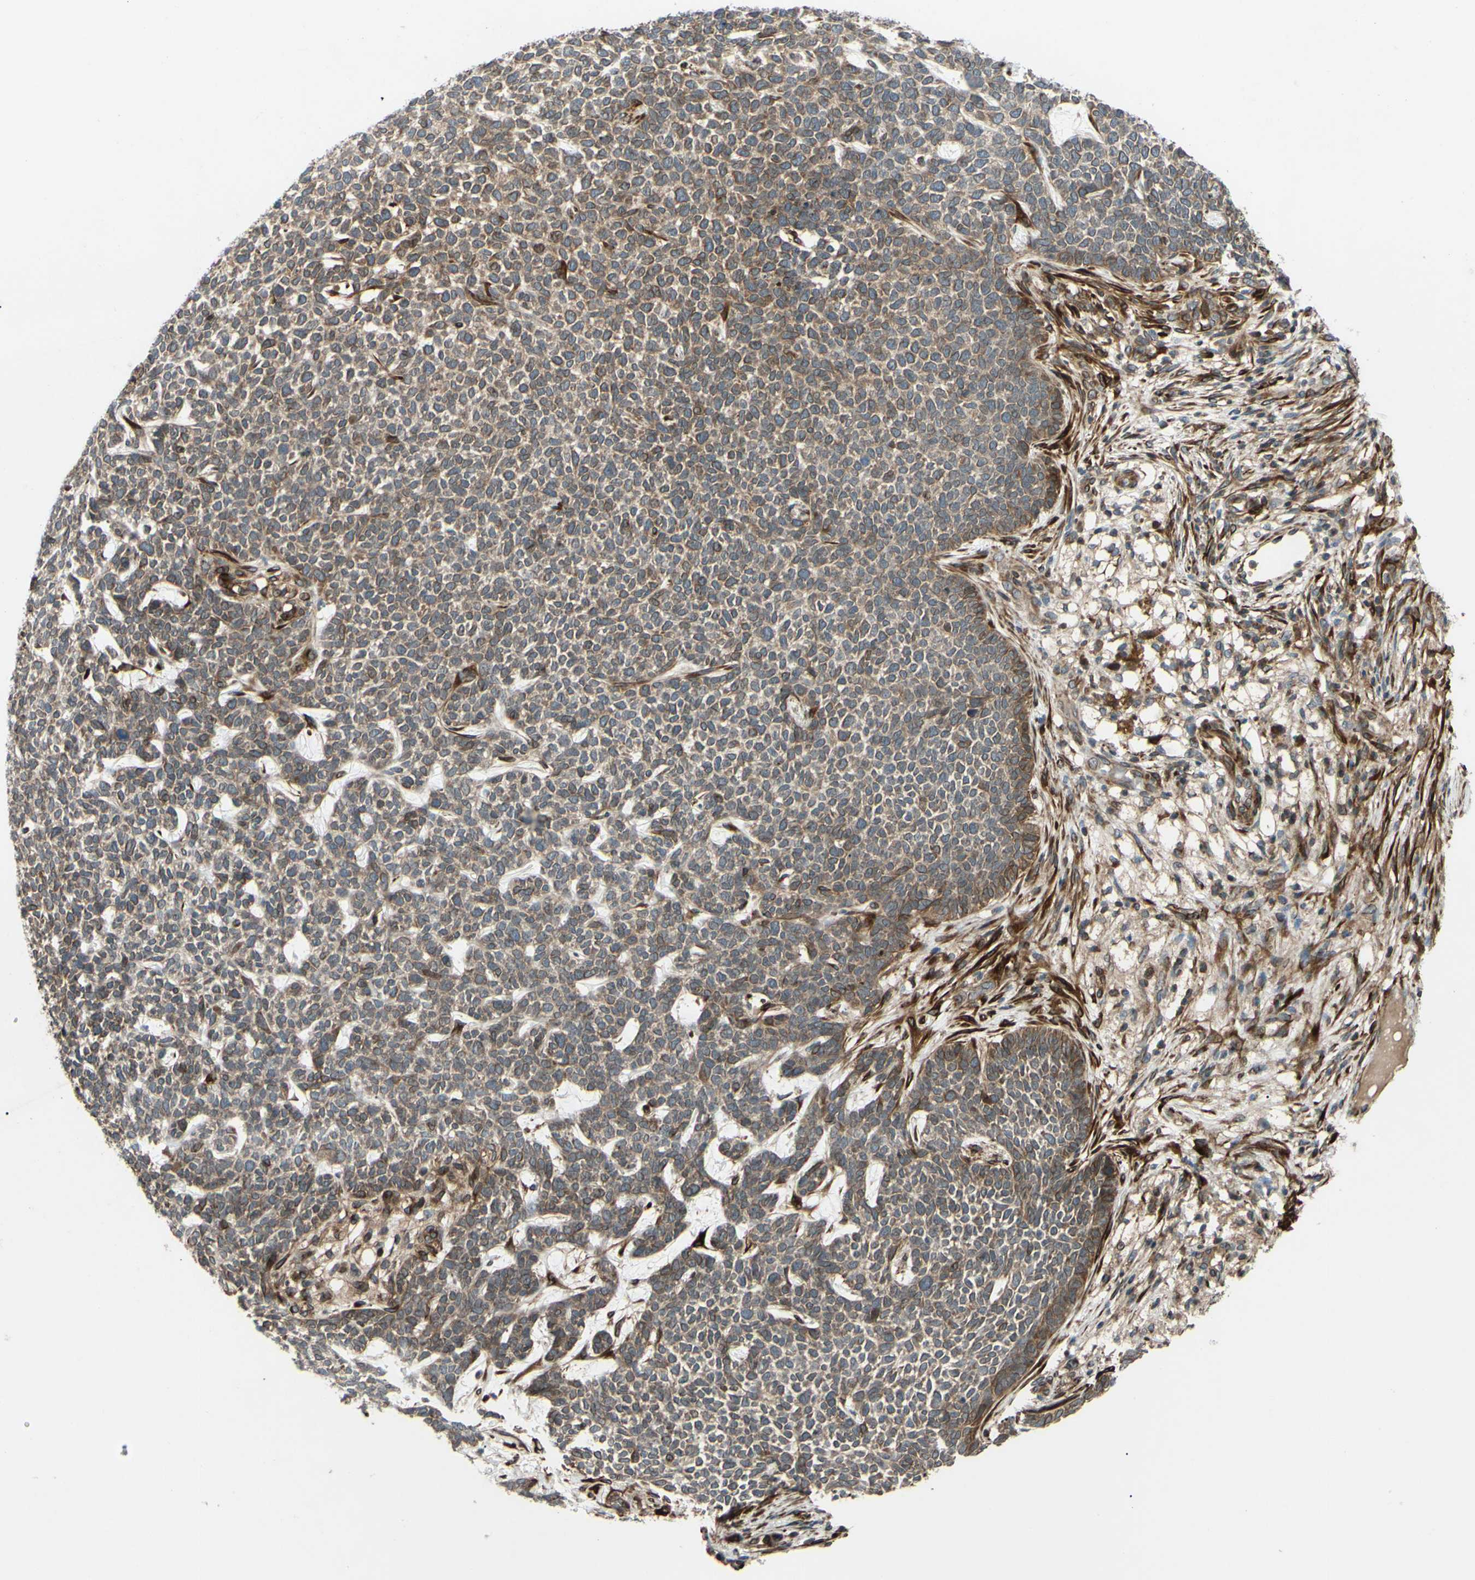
{"staining": {"intensity": "moderate", "quantity": ">75%", "location": "cytoplasmic/membranous"}, "tissue": "skin cancer", "cell_type": "Tumor cells", "image_type": "cancer", "snomed": [{"axis": "morphology", "description": "Basal cell carcinoma"}, {"axis": "topography", "description": "Skin"}], "caption": "Brown immunohistochemical staining in basal cell carcinoma (skin) displays moderate cytoplasmic/membranous staining in about >75% of tumor cells. (brown staining indicates protein expression, while blue staining denotes nuclei).", "gene": "PRAF2", "patient": {"sex": "female", "age": 84}}